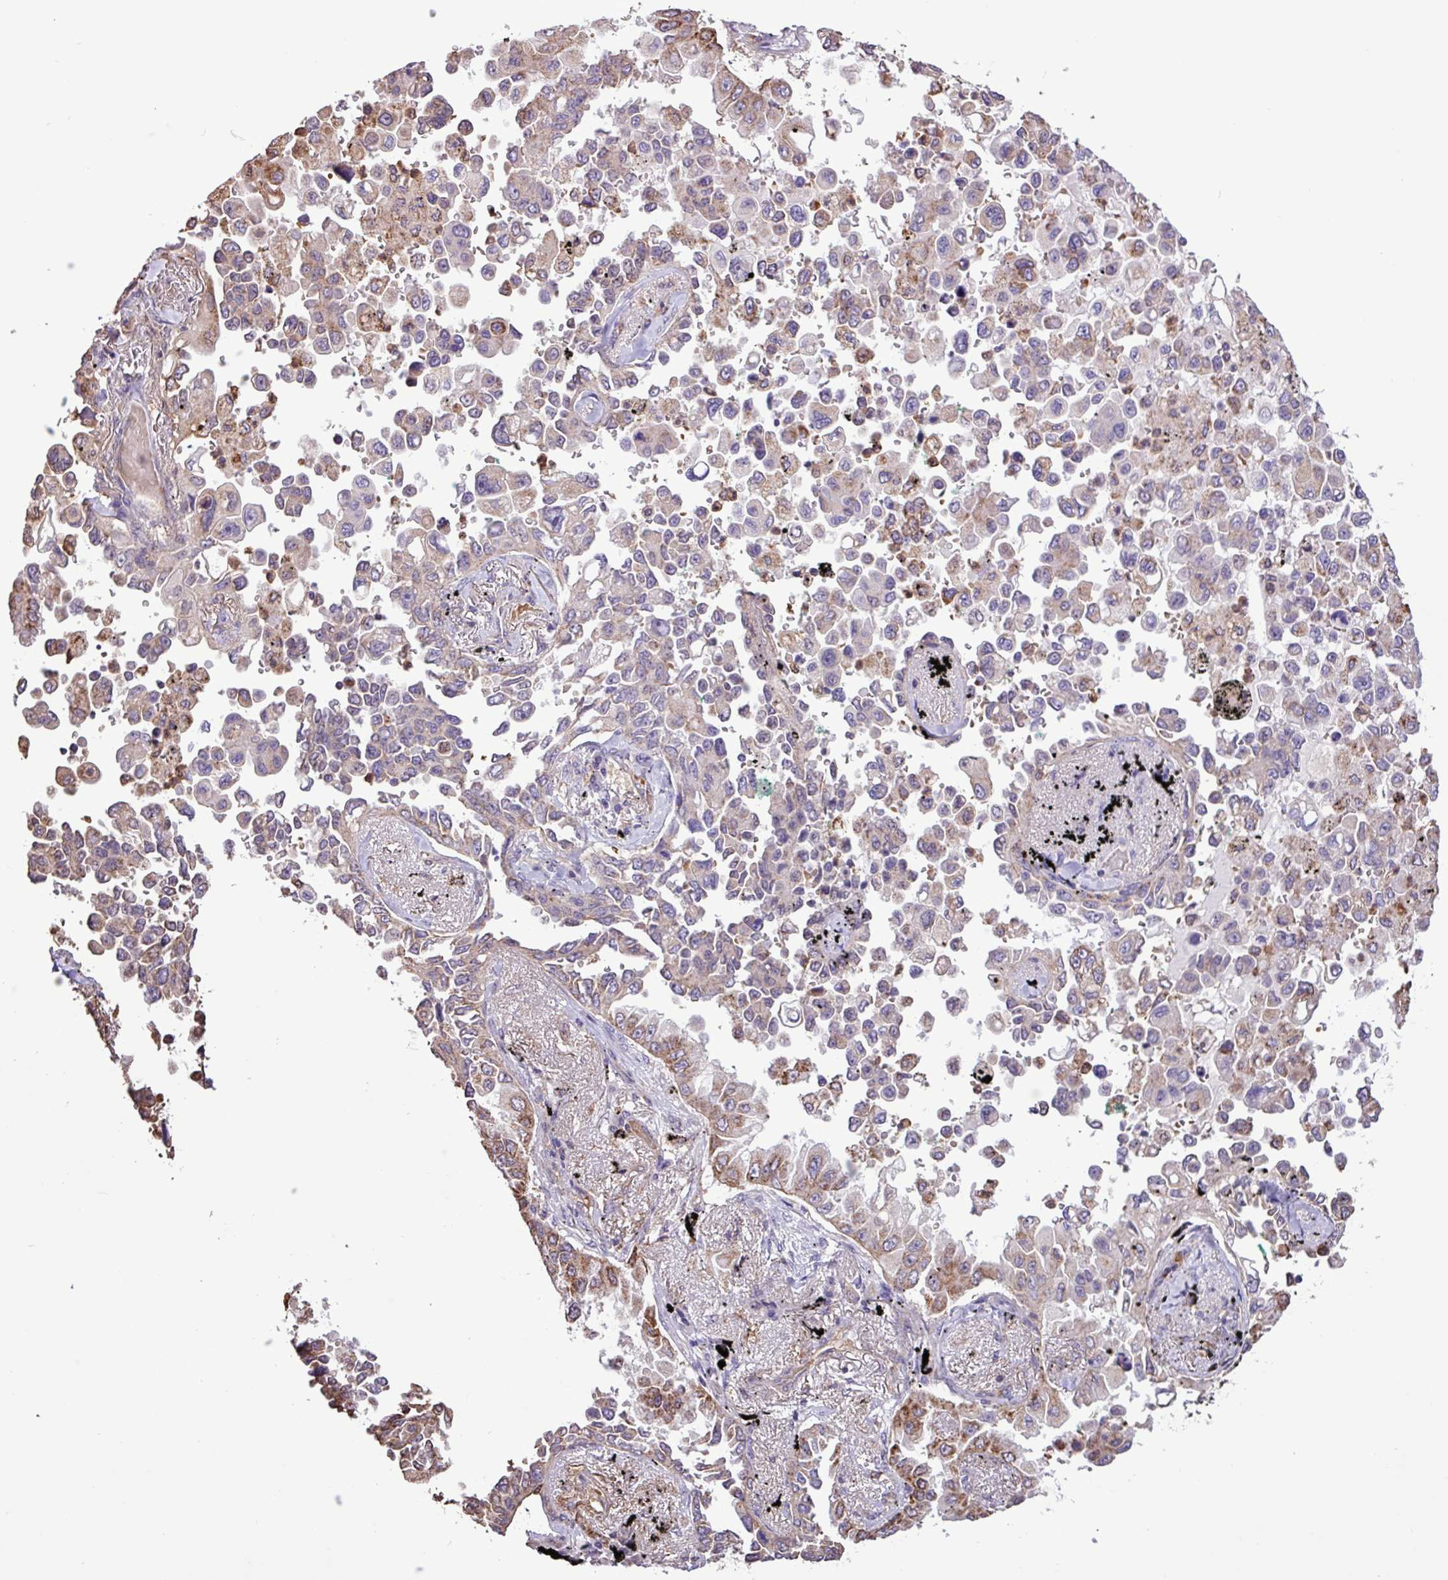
{"staining": {"intensity": "moderate", "quantity": "25%-75%", "location": "cytoplasmic/membranous"}, "tissue": "lung cancer", "cell_type": "Tumor cells", "image_type": "cancer", "snomed": [{"axis": "morphology", "description": "Adenocarcinoma, NOS"}, {"axis": "topography", "description": "Lung"}], "caption": "Lung cancer was stained to show a protein in brown. There is medium levels of moderate cytoplasmic/membranous positivity in approximately 25%-75% of tumor cells. The protein of interest is stained brown, and the nuclei are stained in blue (DAB (3,3'-diaminobenzidine) IHC with brightfield microscopy, high magnification).", "gene": "CHST11", "patient": {"sex": "female", "age": 67}}